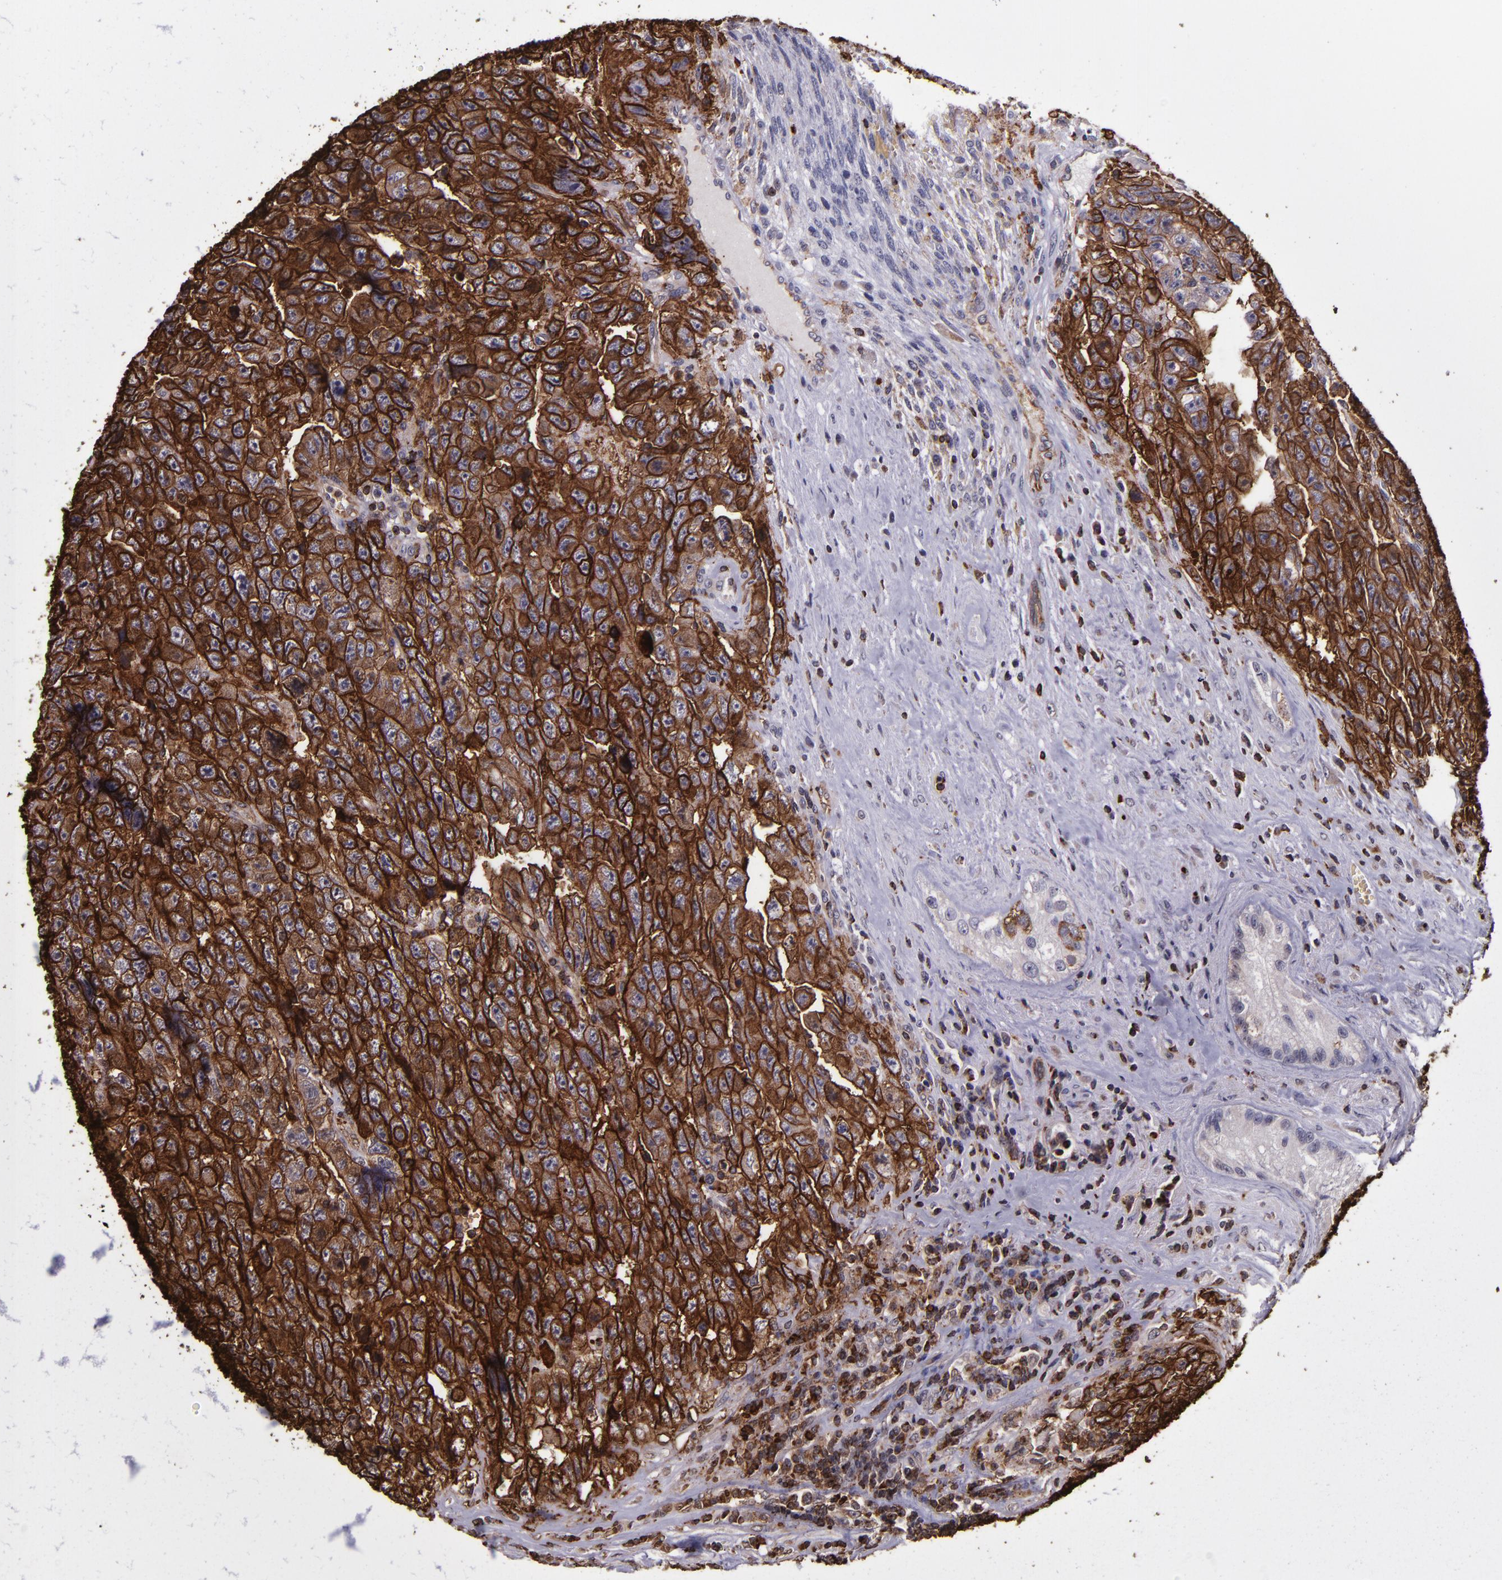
{"staining": {"intensity": "strong", "quantity": ">75%", "location": "cytoplasmic/membranous"}, "tissue": "testis cancer", "cell_type": "Tumor cells", "image_type": "cancer", "snomed": [{"axis": "morphology", "description": "Carcinoma, Embryonal, NOS"}, {"axis": "topography", "description": "Testis"}], "caption": "Immunohistochemistry staining of testis cancer, which exhibits high levels of strong cytoplasmic/membranous positivity in about >75% of tumor cells indicating strong cytoplasmic/membranous protein expression. The staining was performed using DAB (brown) for protein detection and nuclei were counterstained in hematoxylin (blue).", "gene": "SLC2A3", "patient": {"sex": "male", "age": 28}}